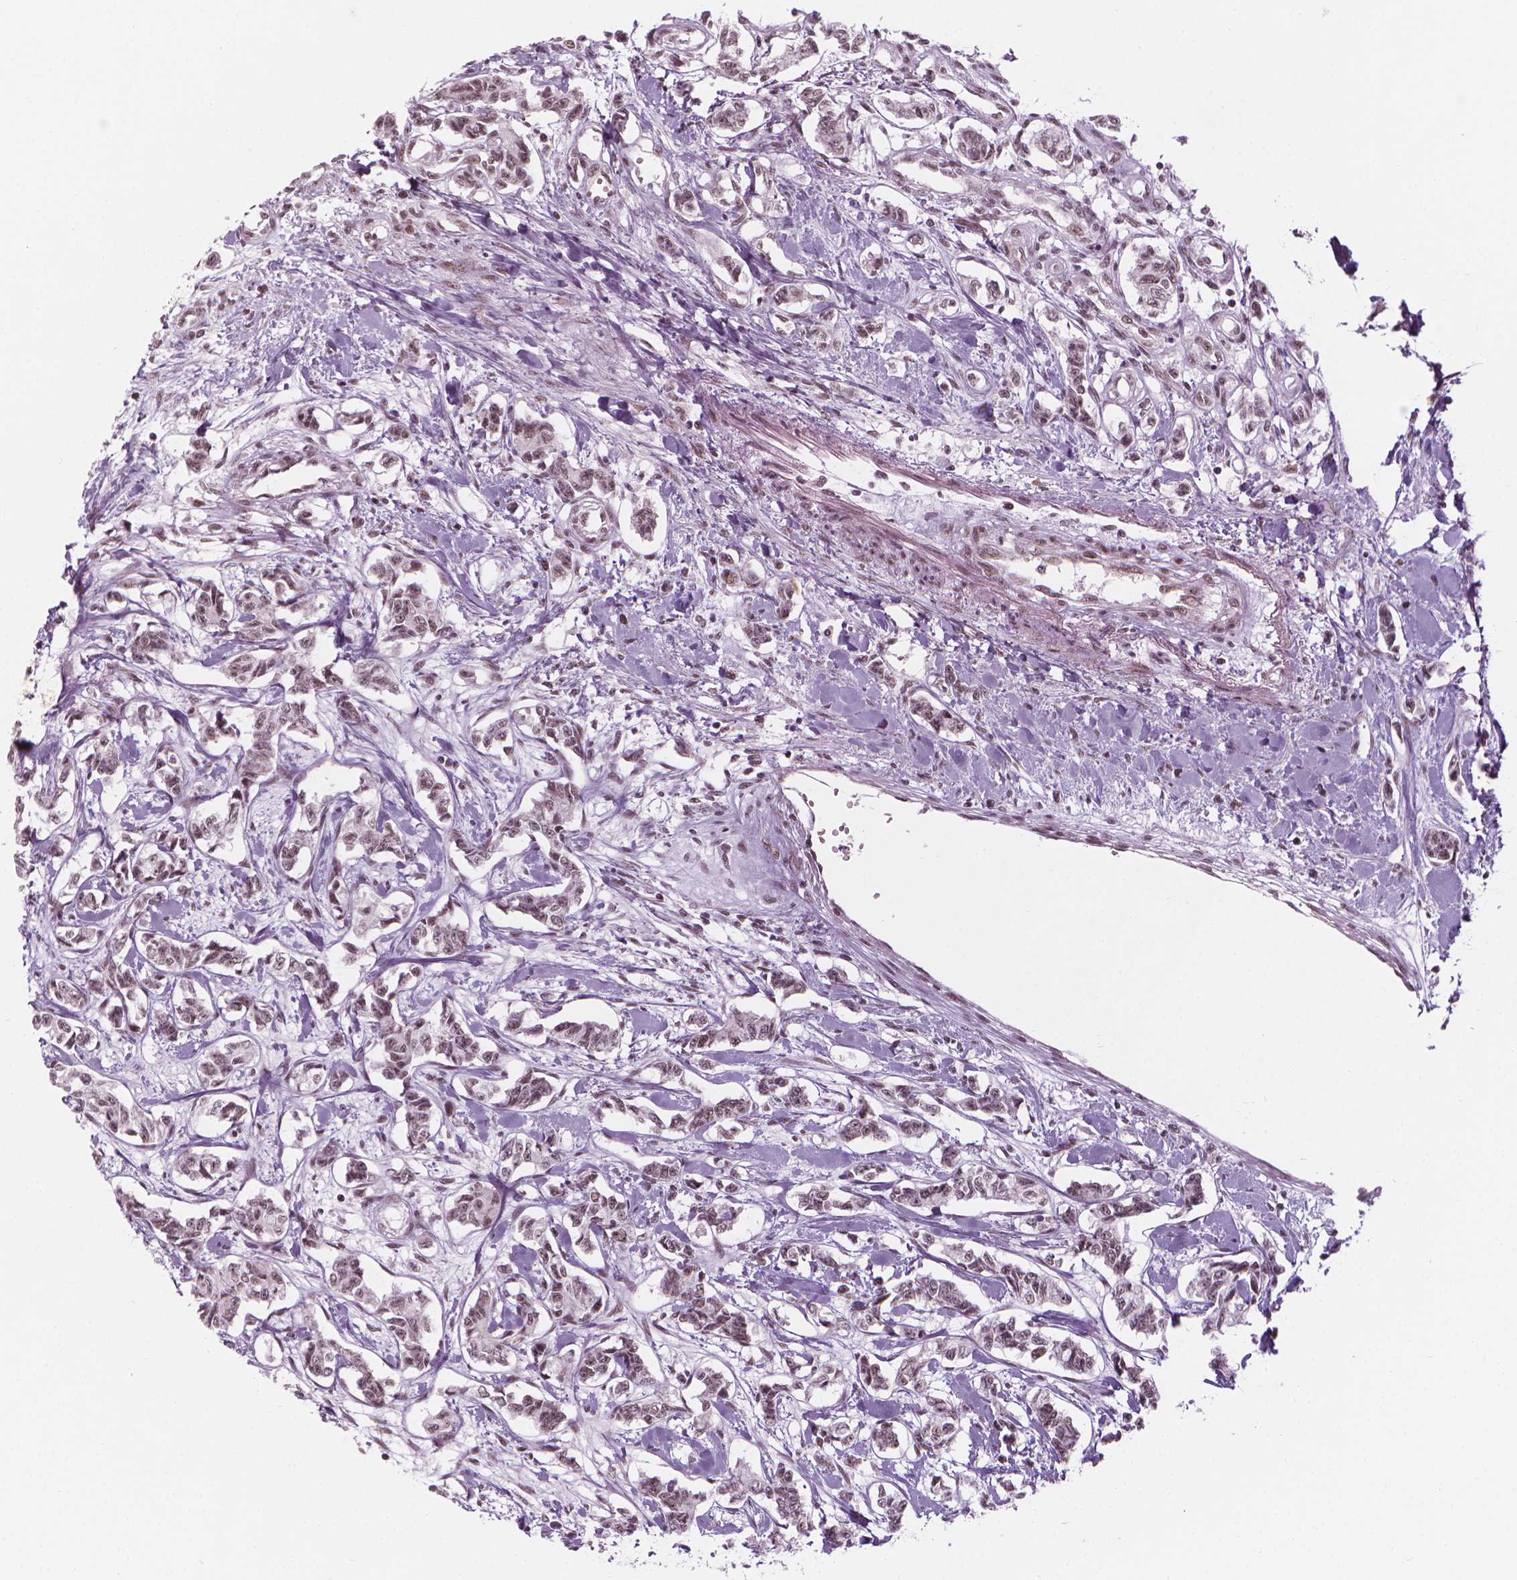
{"staining": {"intensity": "weak", "quantity": ">75%", "location": "nuclear"}, "tissue": "carcinoid", "cell_type": "Tumor cells", "image_type": "cancer", "snomed": [{"axis": "morphology", "description": "Carcinoid, malignant, NOS"}, {"axis": "topography", "description": "Kidney"}], "caption": "Immunohistochemical staining of human carcinoid exhibits low levels of weak nuclear protein staining in about >75% of tumor cells.", "gene": "ELF2", "patient": {"sex": "female", "age": 41}}